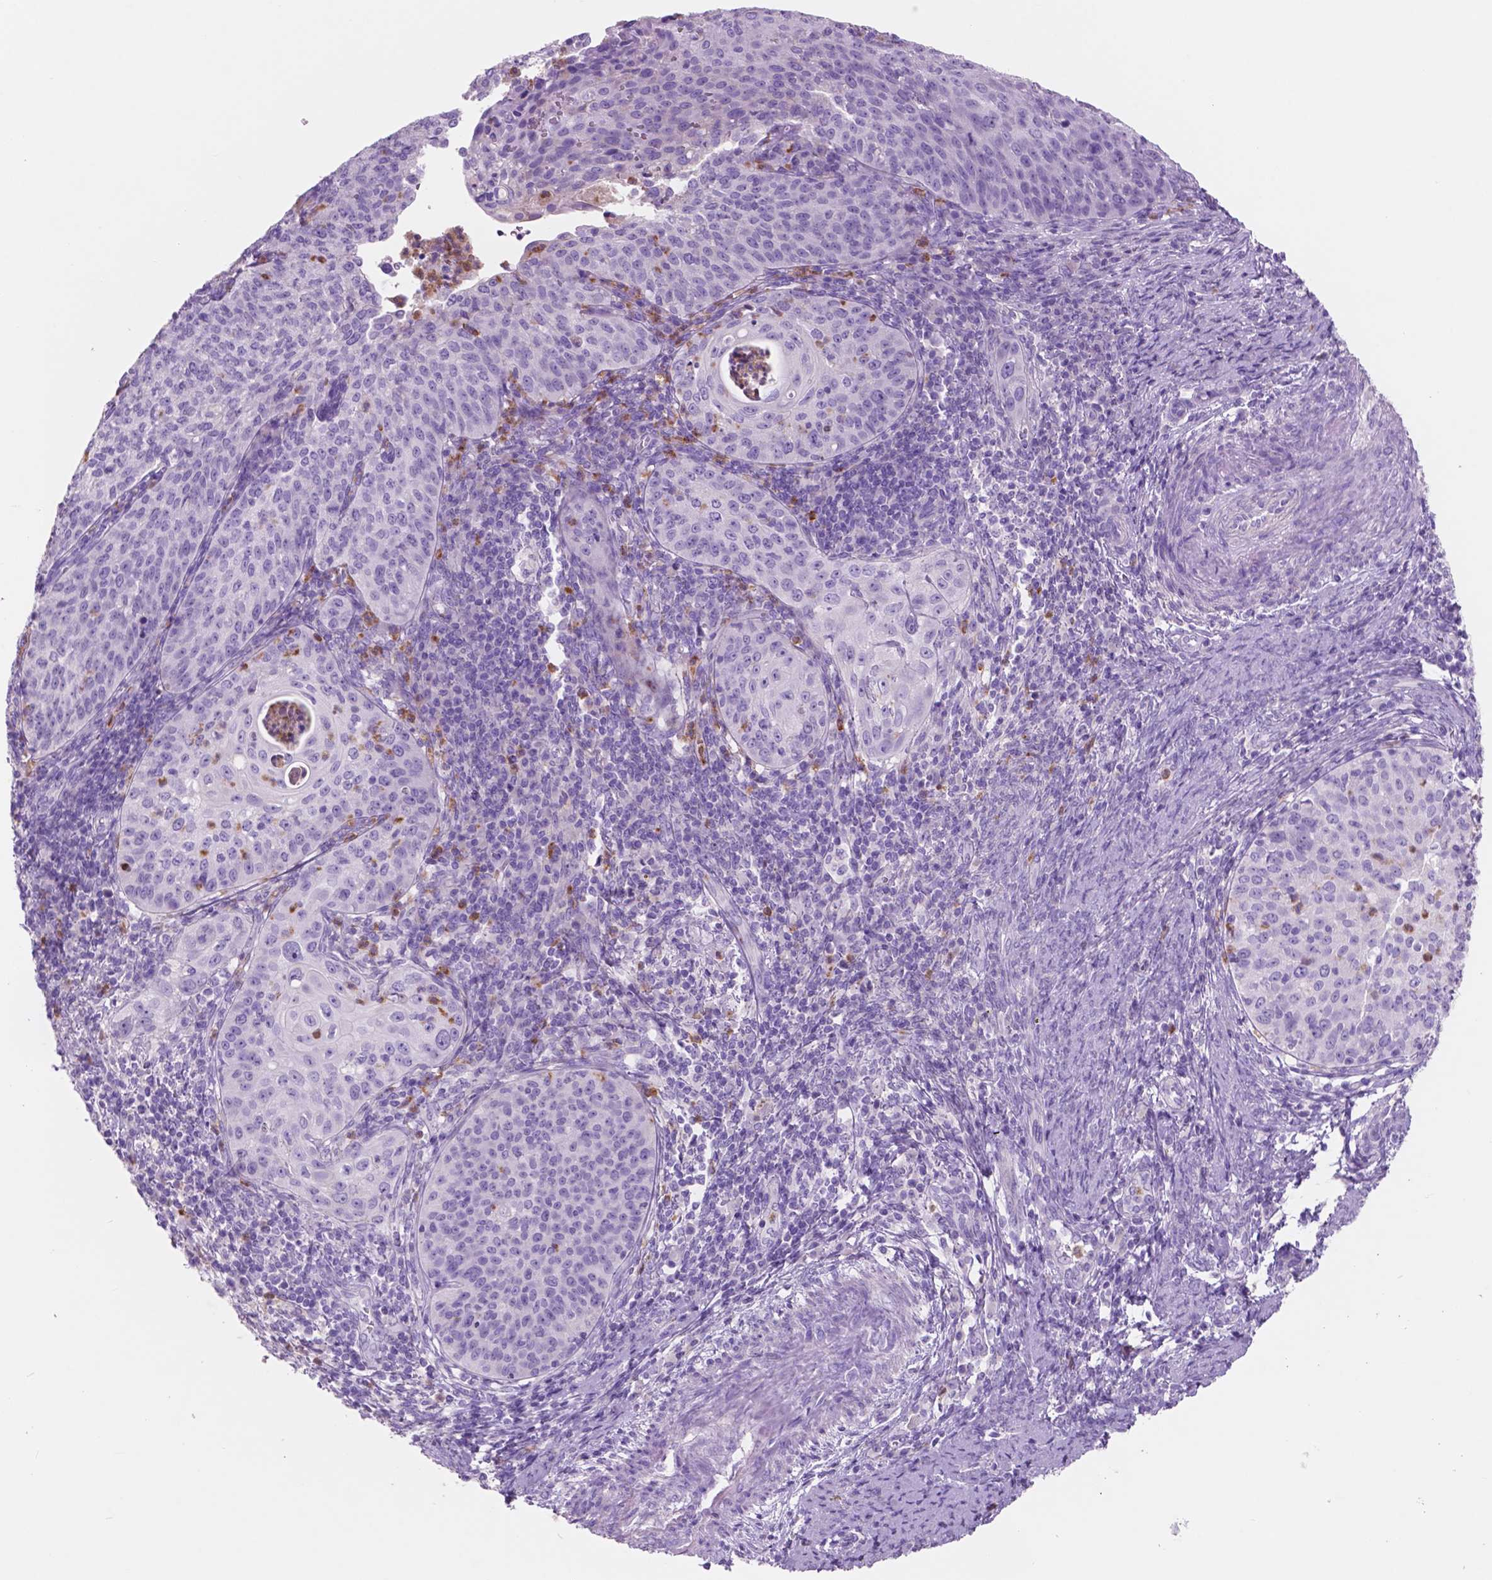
{"staining": {"intensity": "negative", "quantity": "none", "location": "none"}, "tissue": "cervical cancer", "cell_type": "Tumor cells", "image_type": "cancer", "snomed": [{"axis": "morphology", "description": "Squamous cell carcinoma, NOS"}, {"axis": "topography", "description": "Cervix"}], "caption": "Tumor cells are negative for protein expression in human cervical cancer. (DAB immunohistochemistry (IHC) with hematoxylin counter stain).", "gene": "CUZD1", "patient": {"sex": "female", "age": 30}}